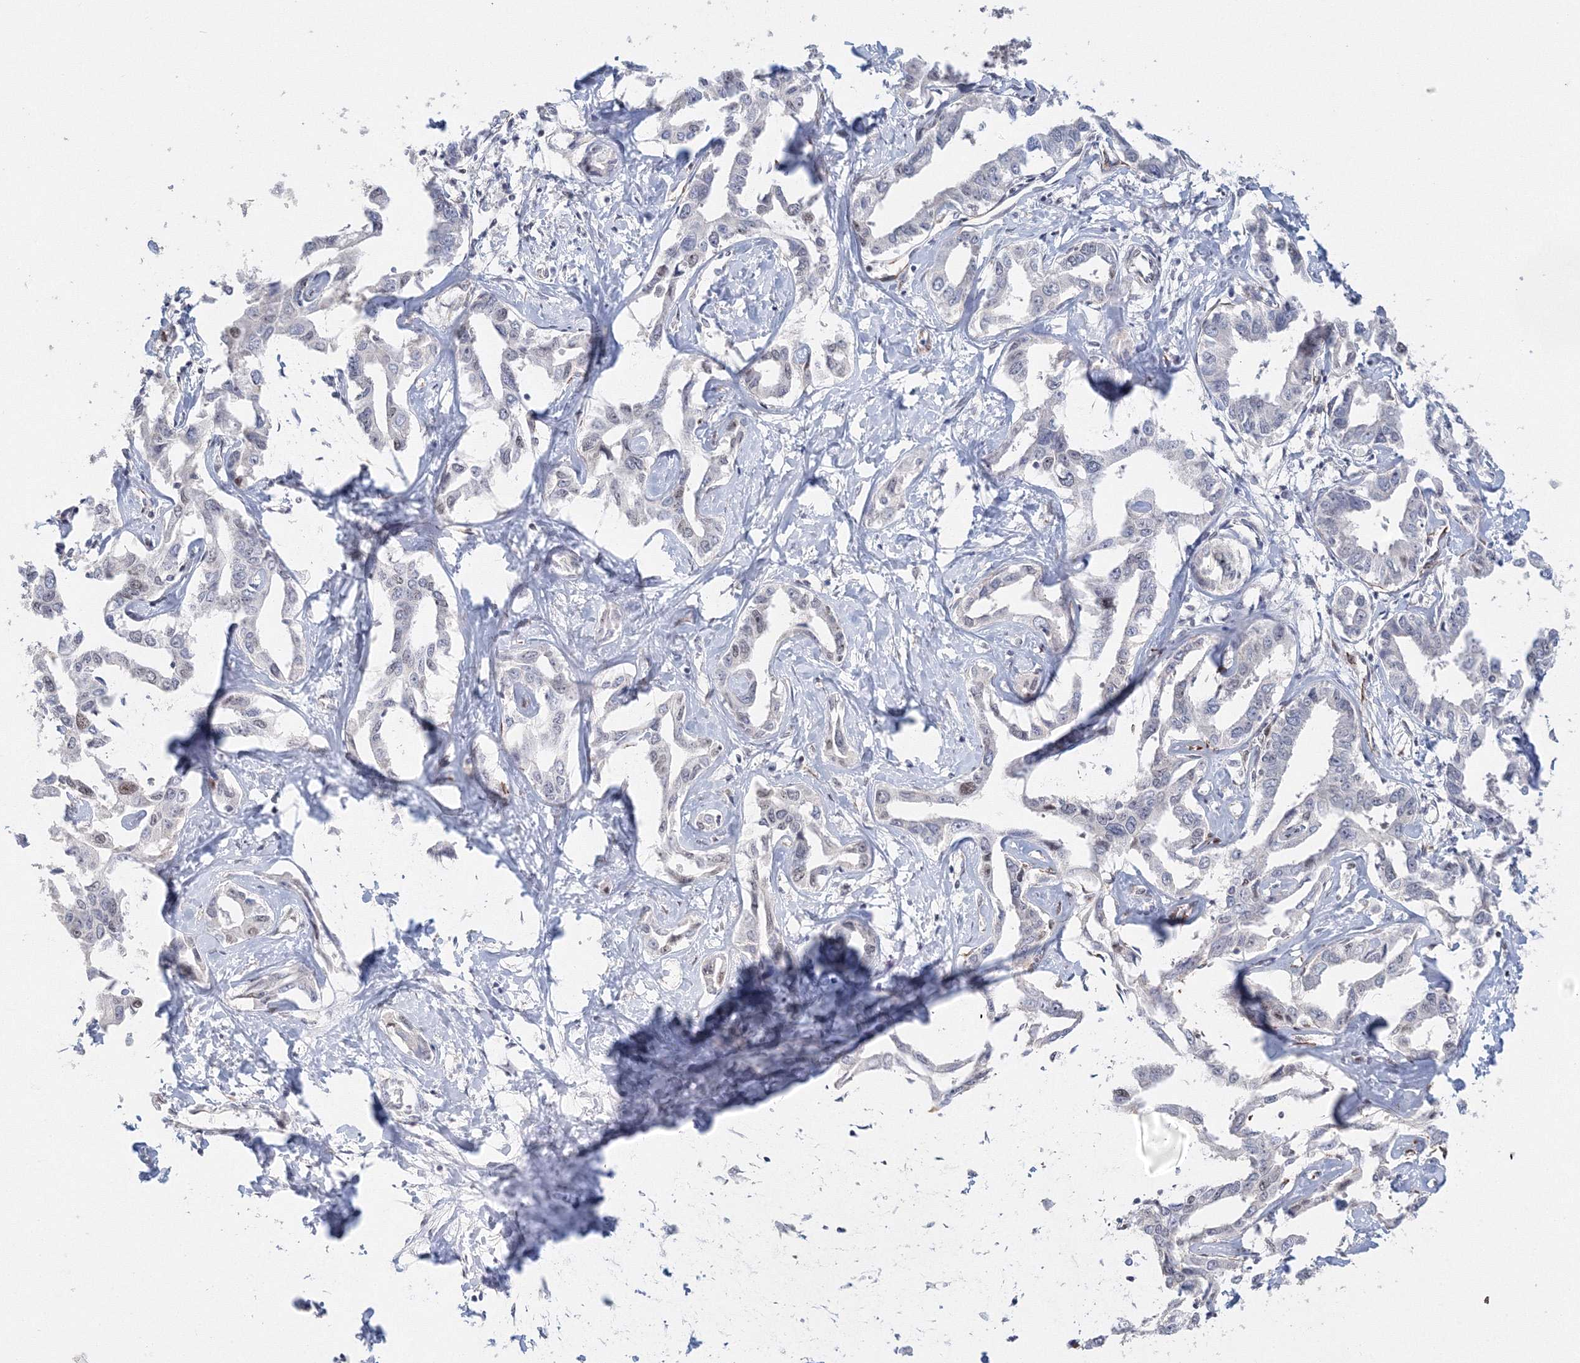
{"staining": {"intensity": "weak", "quantity": "<25%", "location": "nuclear"}, "tissue": "liver cancer", "cell_type": "Tumor cells", "image_type": "cancer", "snomed": [{"axis": "morphology", "description": "Cholangiocarcinoma"}, {"axis": "topography", "description": "Liver"}], "caption": "High magnification brightfield microscopy of cholangiocarcinoma (liver) stained with DAB (brown) and counterstained with hematoxylin (blue): tumor cells show no significant positivity.", "gene": "SIRT7", "patient": {"sex": "male", "age": 59}}